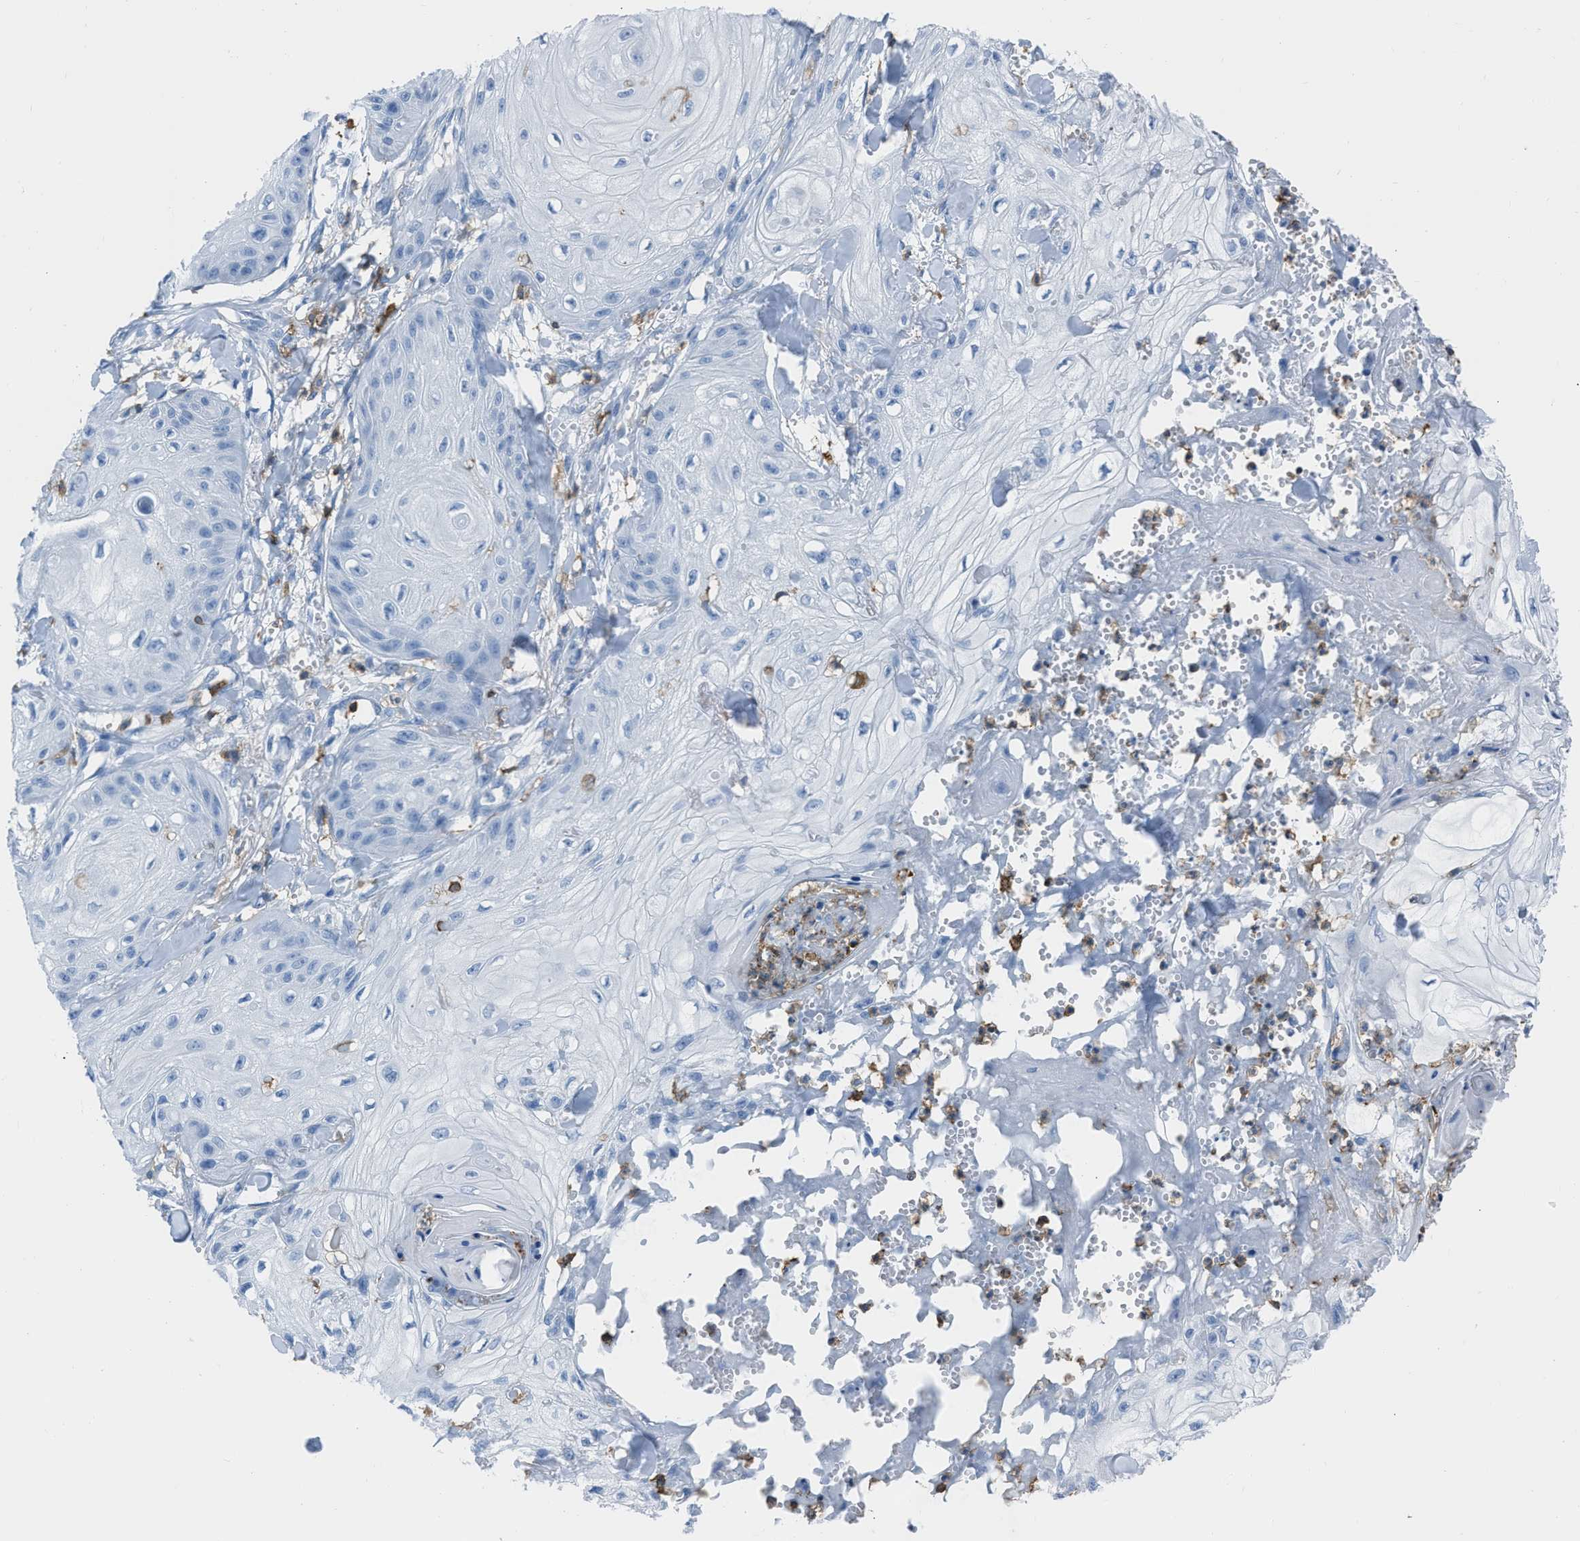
{"staining": {"intensity": "negative", "quantity": "none", "location": "none"}, "tissue": "skin cancer", "cell_type": "Tumor cells", "image_type": "cancer", "snomed": [{"axis": "morphology", "description": "Squamous cell carcinoma, NOS"}, {"axis": "topography", "description": "Skin"}], "caption": "Immunohistochemistry (IHC) image of skin squamous cell carcinoma stained for a protein (brown), which shows no staining in tumor cells. (DAB (3,3'-diaminobenzidine) IHC with hematoxylin counter stain).", "gene": "LSP1", "patient": {"sex": "male", "age": 74}}